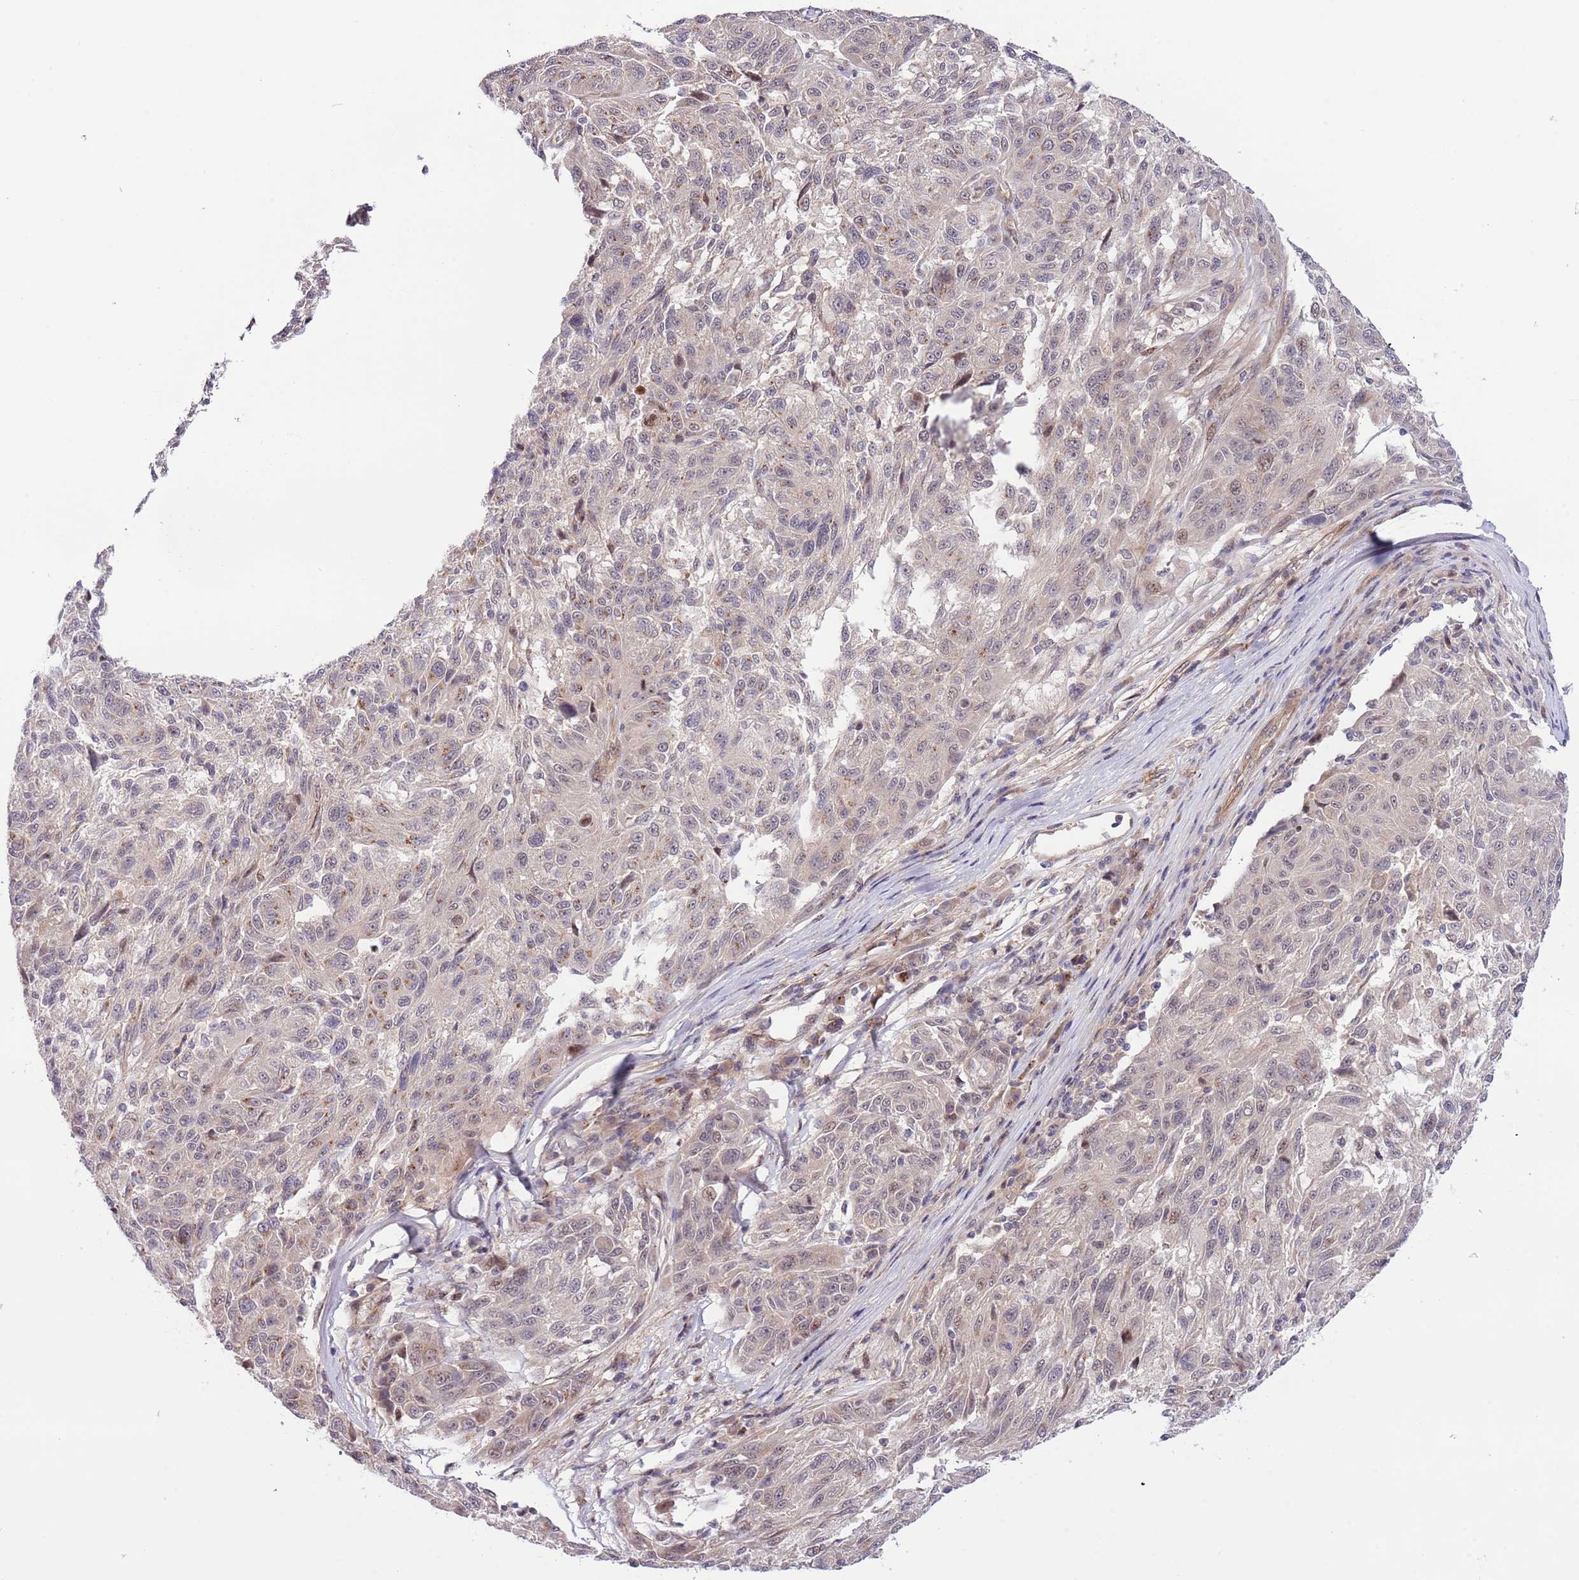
{"staining": {"intensity": "weak", "quantity": "<25%", "location": "nuclear"}, "tissue": "melanoma", "cell_type": "Tumor cells", "image_type": "cancer", "snomed": [{"axis": "morphology", "description": "Malignant melanoma, NOS"}, {"axis": "topography", "description": "Skin"}], "caption": "Immunohistochemical staining of malignant melanoma shows no significant positivity in tumor cells.", "gene": "PRR16", "patient": {"sex": "male", "age": 53}}